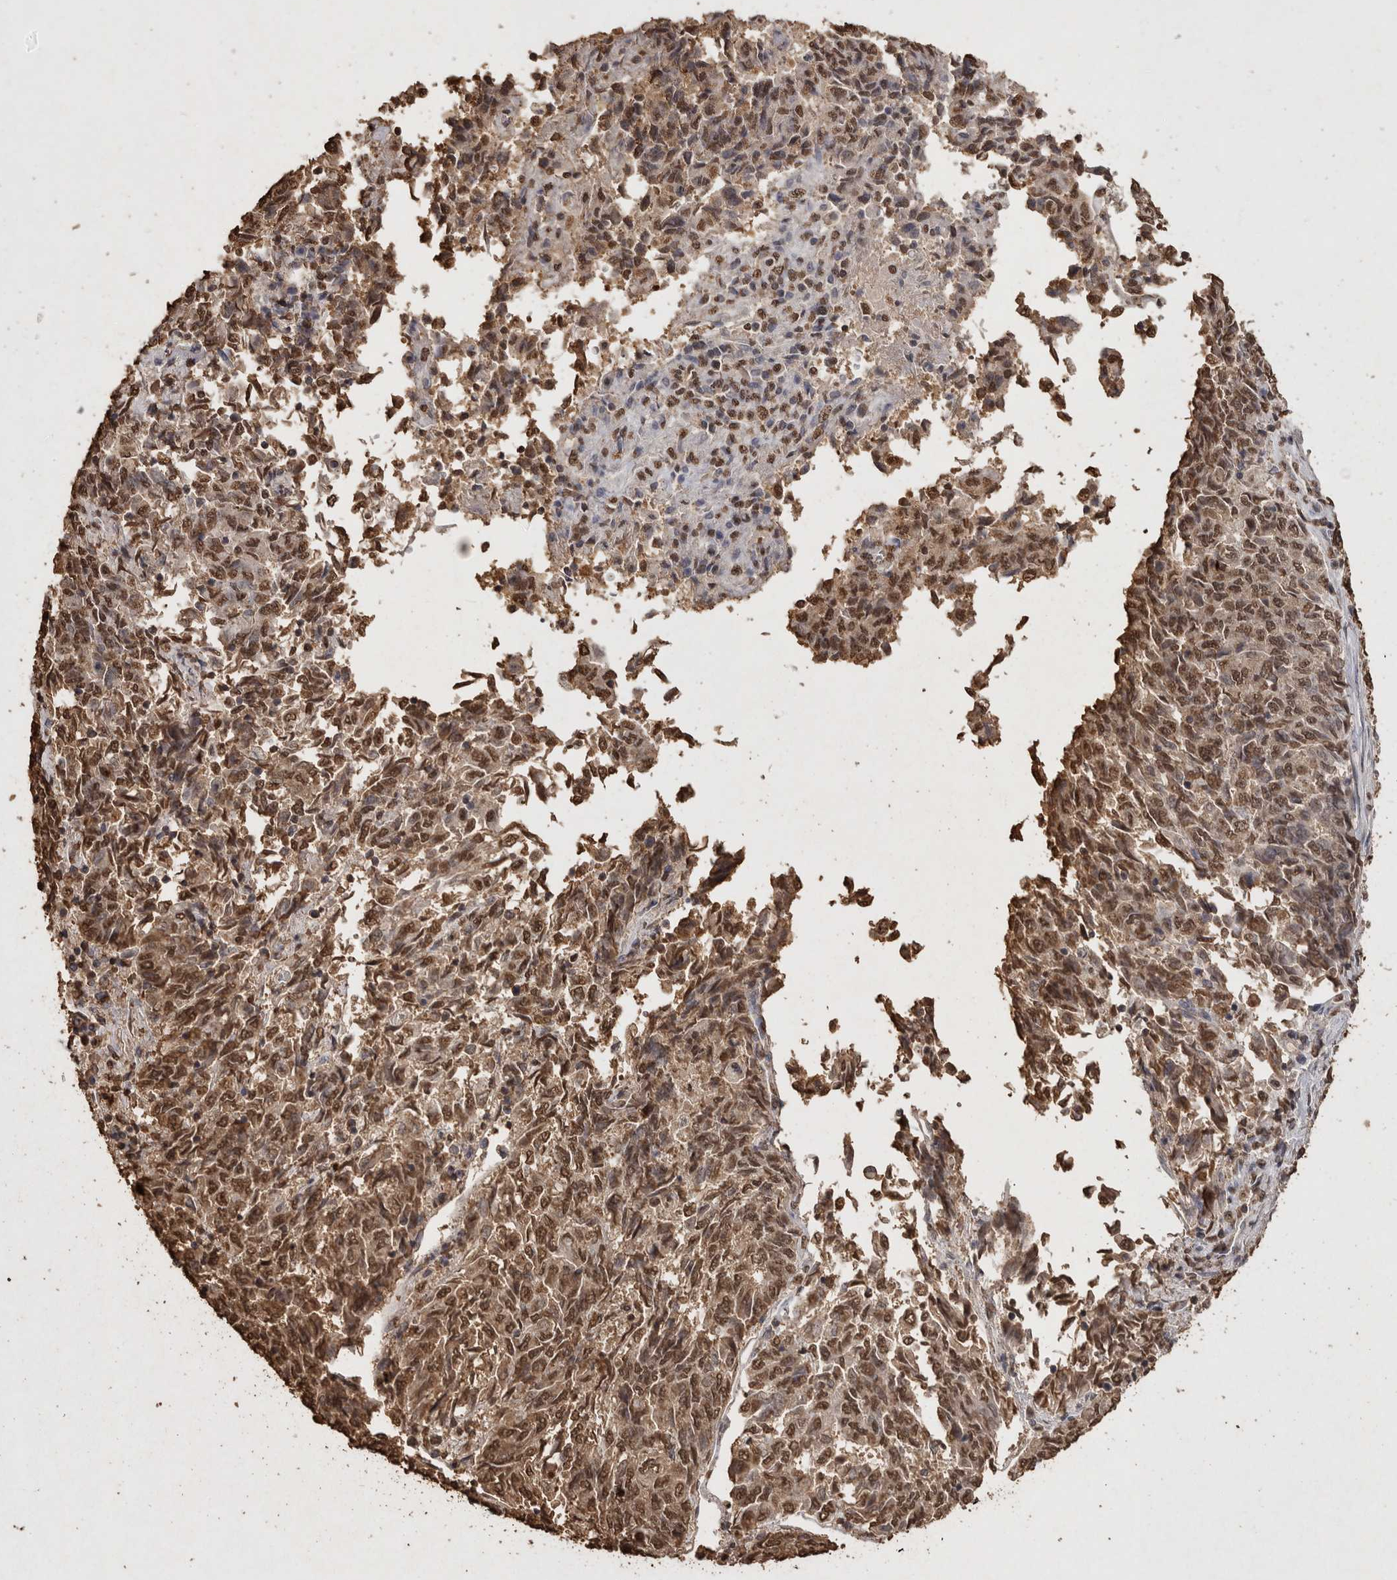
{"staining": {"intensity": "moderate", "quantity": ">75%", "location": "nuclear"}, "tissue": "endometrial cancer", "cell_type": "Tumor cells", "image_type": "cancer", "snomed": [{"axis": "morphology", "description": "Adenocarcinoma, NOS"}, {"axis": "topography", "description": "Endometrium"}], "caption": "Protein staining of endometrial cancer (adenocarcinoma) tissue displays moderate nuclear positivity in approximately >75% of tumor cells.", "gene": "FSTL3", "patient": {"sex": "female", "age": 80}}